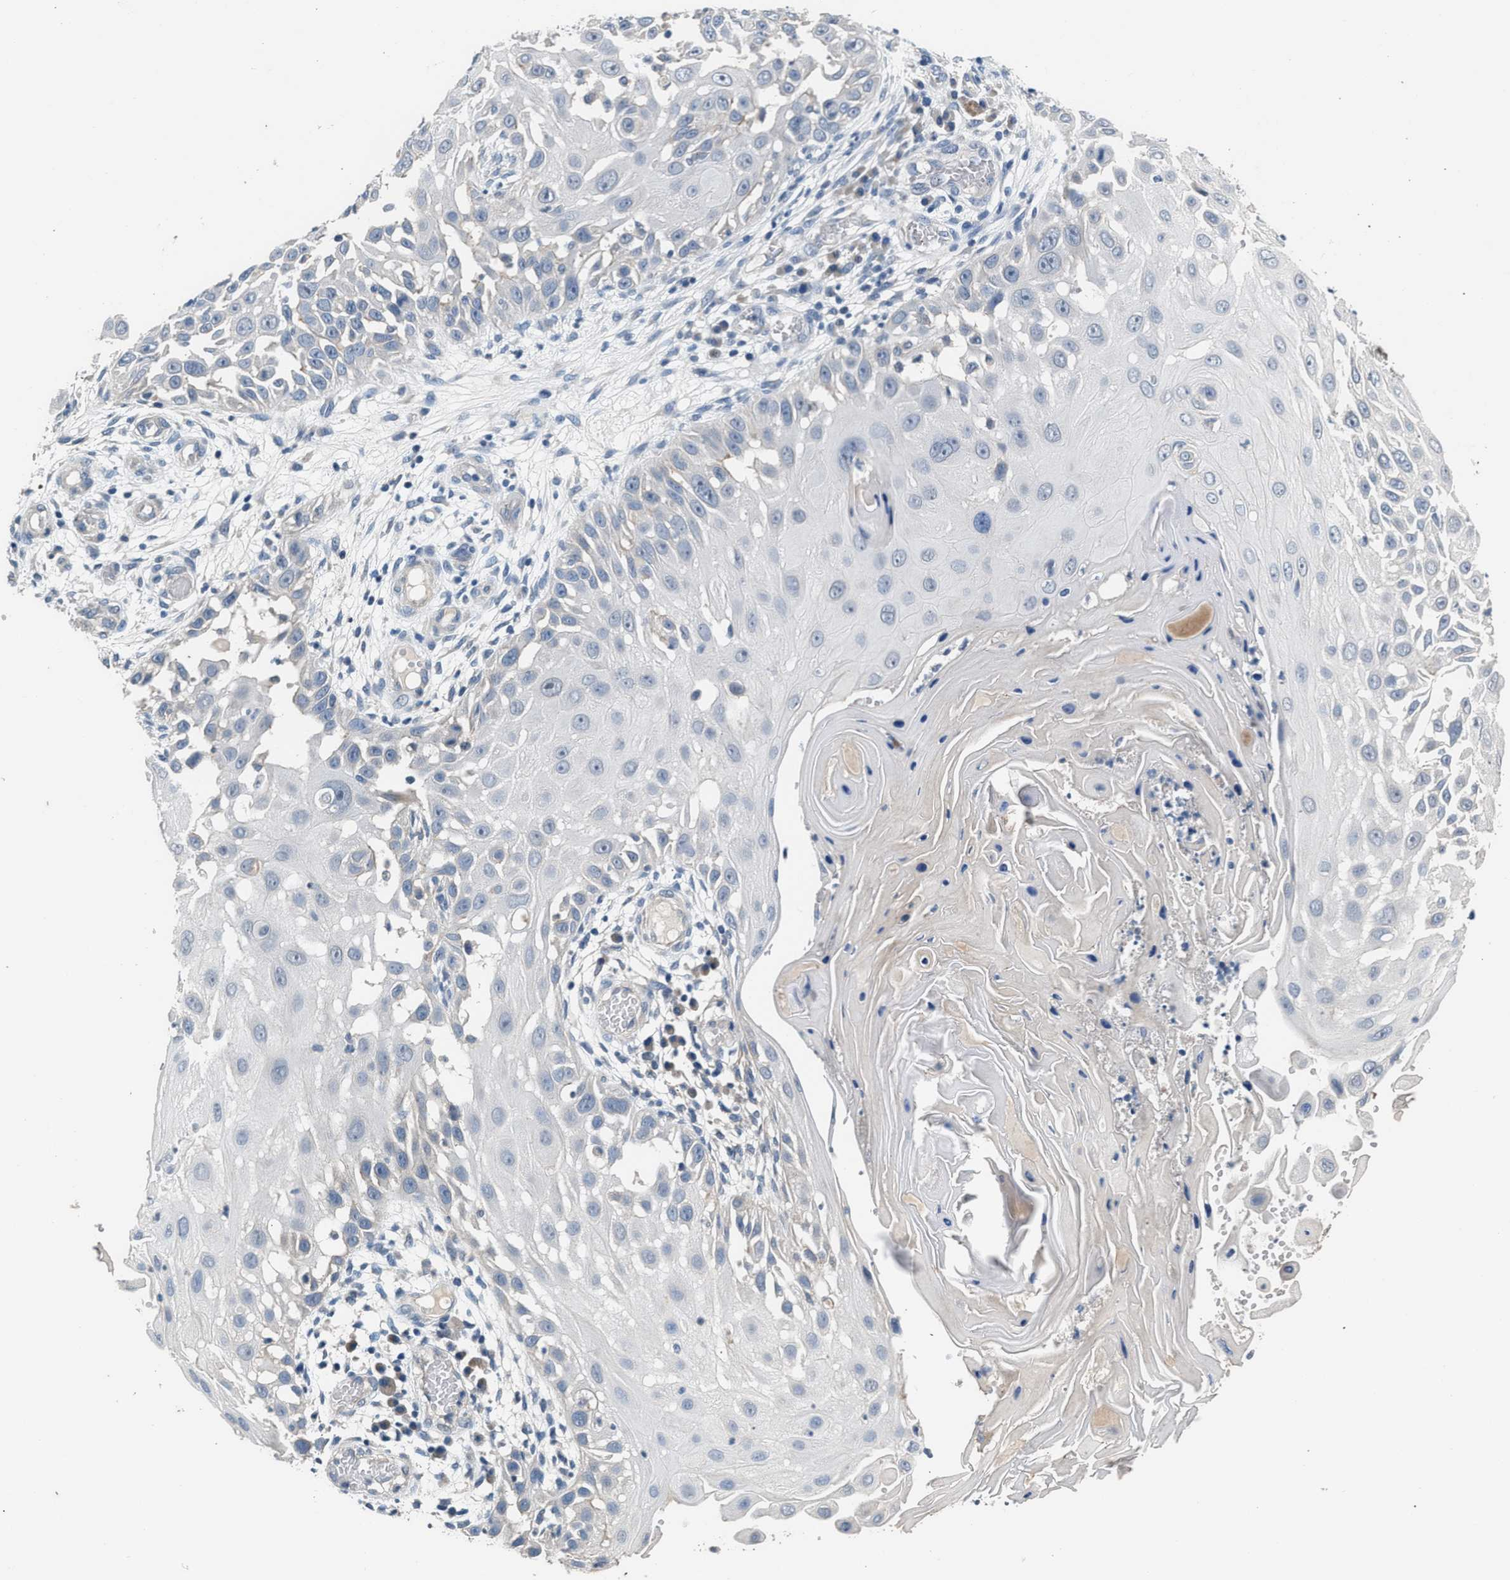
{"staining": {"intensity": "negative", "quantity": "none", "location": "none"}, "tissue": "skin cancer", "cell_type": "Tumor cells", "image_type": "cancer", "snomed": [{"axis": "morphology", "description": "Squamous cell carcinoma, NOS"}, {"axis": "topography", "description": "Skin"}], "caption": "DAB immunohistochemical staining of human skin cancer reveals no significant positivity in tumor cells.", "gene": "CSF3R", "patient": {"sex": "female", "age": 44}}